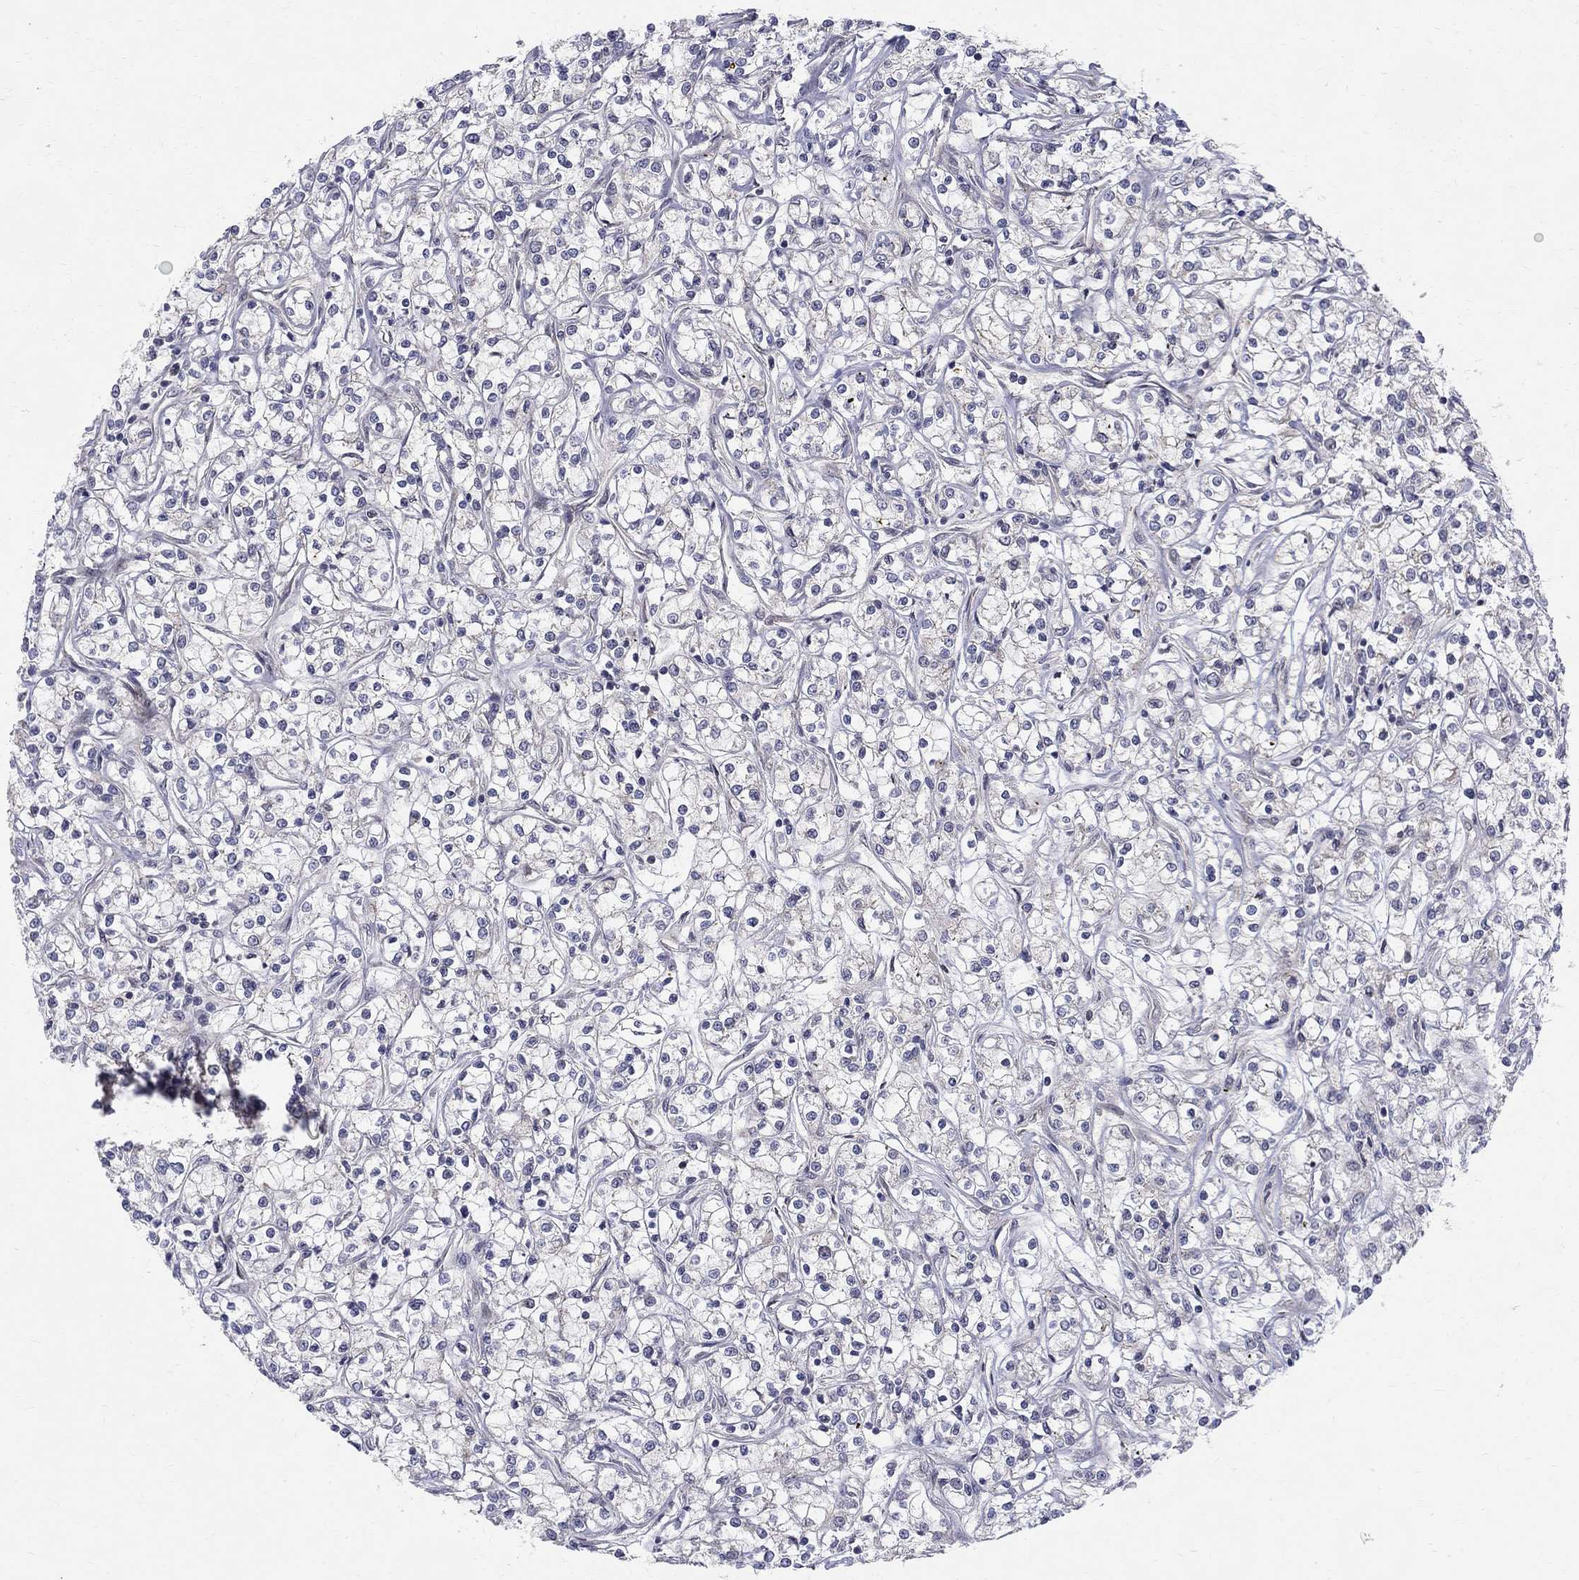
{"staining": {"intensity": "negative", "quantity": "none", "location": "none"}, "tissue": "renal cancer", "cell_type": "Tumor cells", "image_type": "cancer", "snomed": [{"axis": "morphology", "description": "Adenocarcinoma, NOS"}, {"axis": "topography", "description": "Kidney"}], "caption": "Renal adenocarcinoma was stained to show a protein in brown. There is no significant staining in tumor cells. Brightfield microscopy of immunohistochemistry (IHC) stained with DAB (brown) and hematoxylin (blue), captured at high magnification.", "gene": "WDR19", "patient": {"sex": "female", "age": 59}}